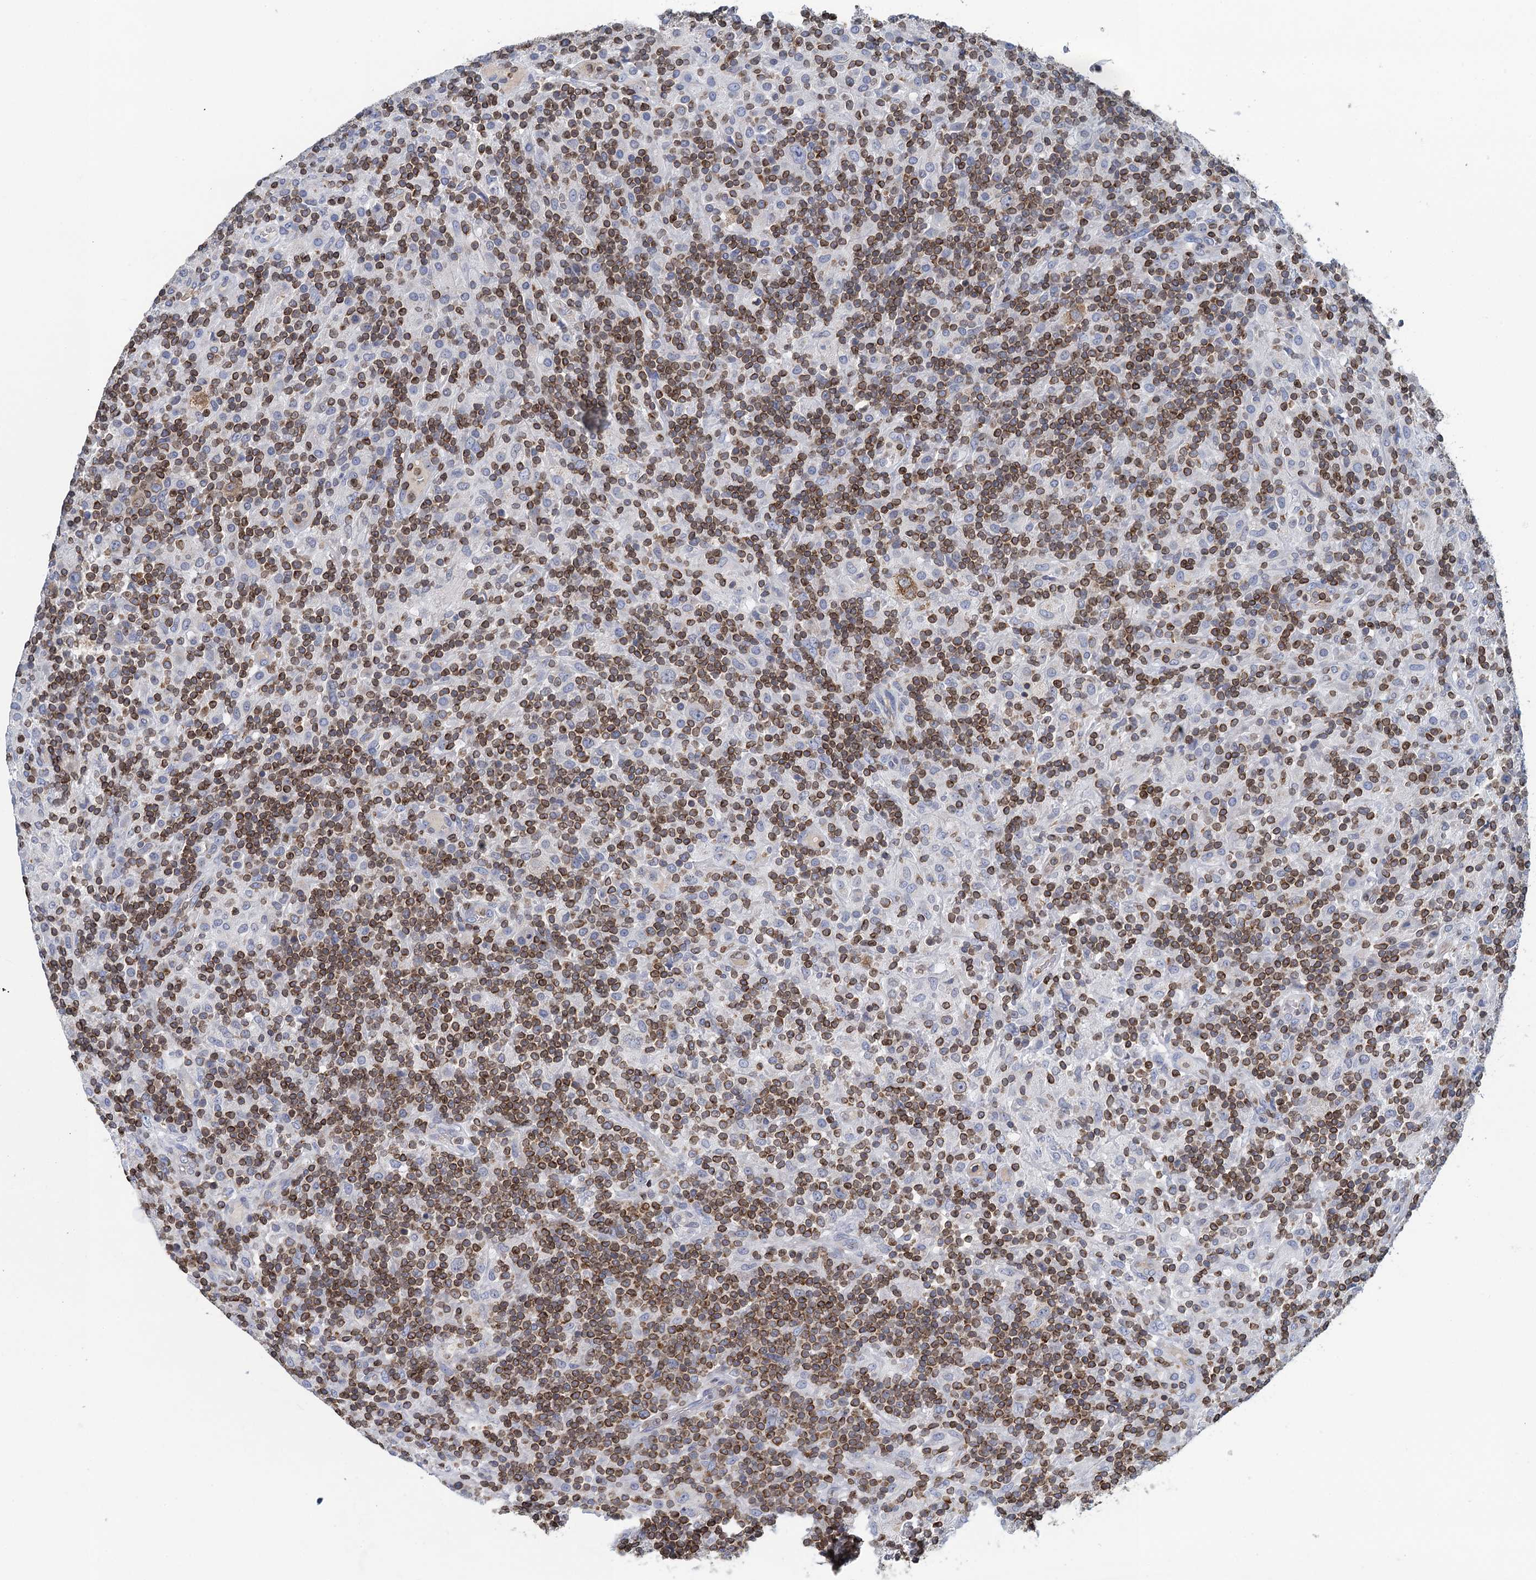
{"staining": {"intensity": "weak", "quantity": "<25%", "location": "cytoplasmic/membranous"}, "tissue": "lymphoma", "cell_type": "Tumor cells", "image_type": "cancer", "snomed": [{"axis": "morphology", "description": "Hodgkin's disease, NOS"}, {"axis": "topography", "description": "Lymph node"}], "caption": "Immunohistochemical staining of Hodgkin's disease displays no significant expression in tumor cells.", "gene": "TRAF3IP3", "patient": {"sex": "male", "age": 70}}